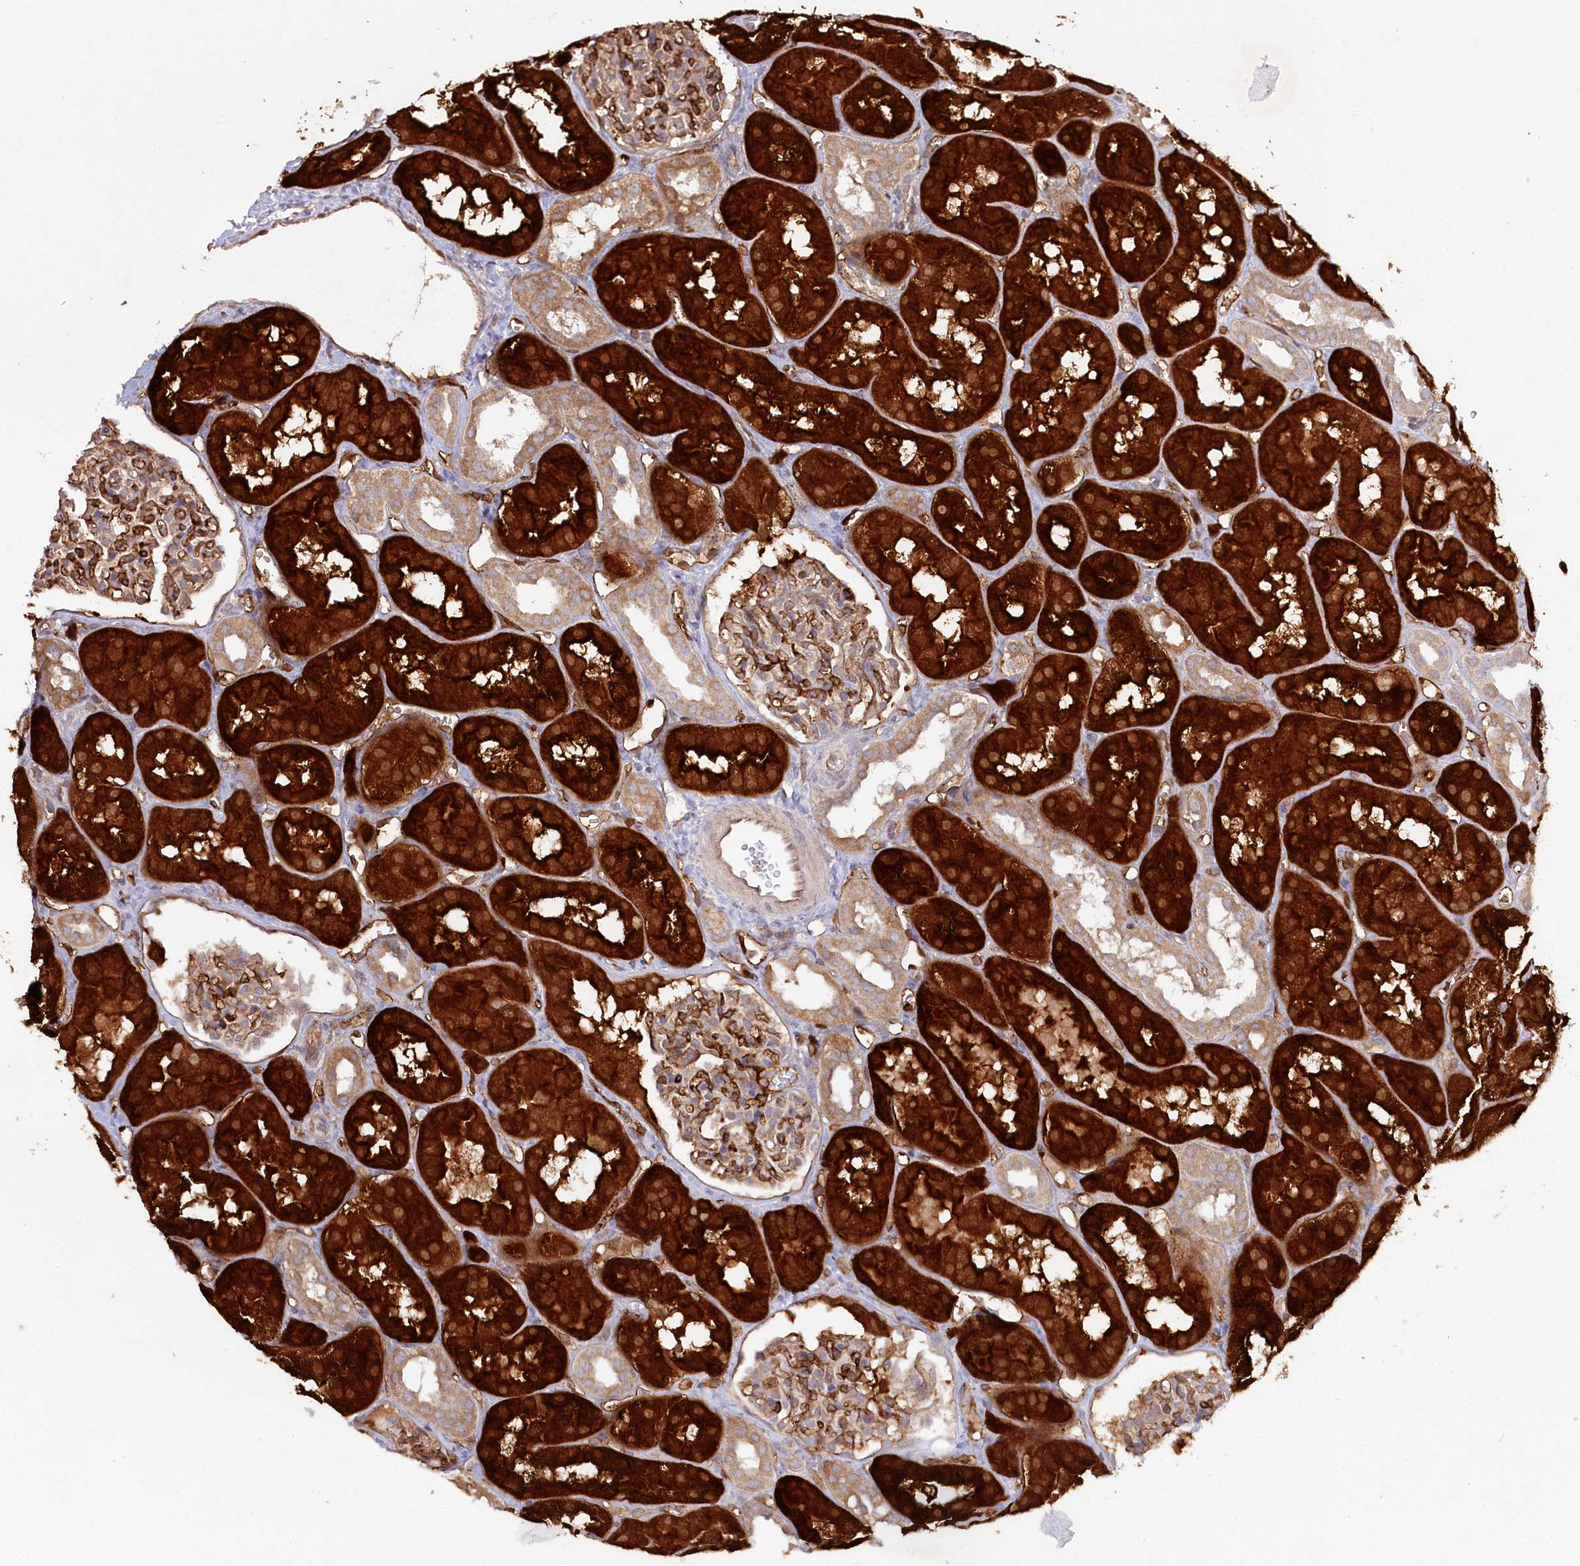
{"staining": {"intensity": "strong", "quantity": "25%-75%", "location": "cytoplasmic/membranous"}, "tissue": "kidney", "cell_type": "Cells in glomeruli", "image_type": "normal", "snomed": [{"axis": "morphology", "description": "Normal tissue, NOS"}, {"axis": "topography", "description": "Kidney"}, {"axis": "topography", "description": "Urinary bladder"}], "caption": "Immunohistochemical staining of unremarkable kidney exhibits high levels of strong cytoplasmic/membranous expression in approximately 25%-75% of cells in glomeruli.", "gene": "RBP5", "patient": {"sex": "male", "age": 16}}